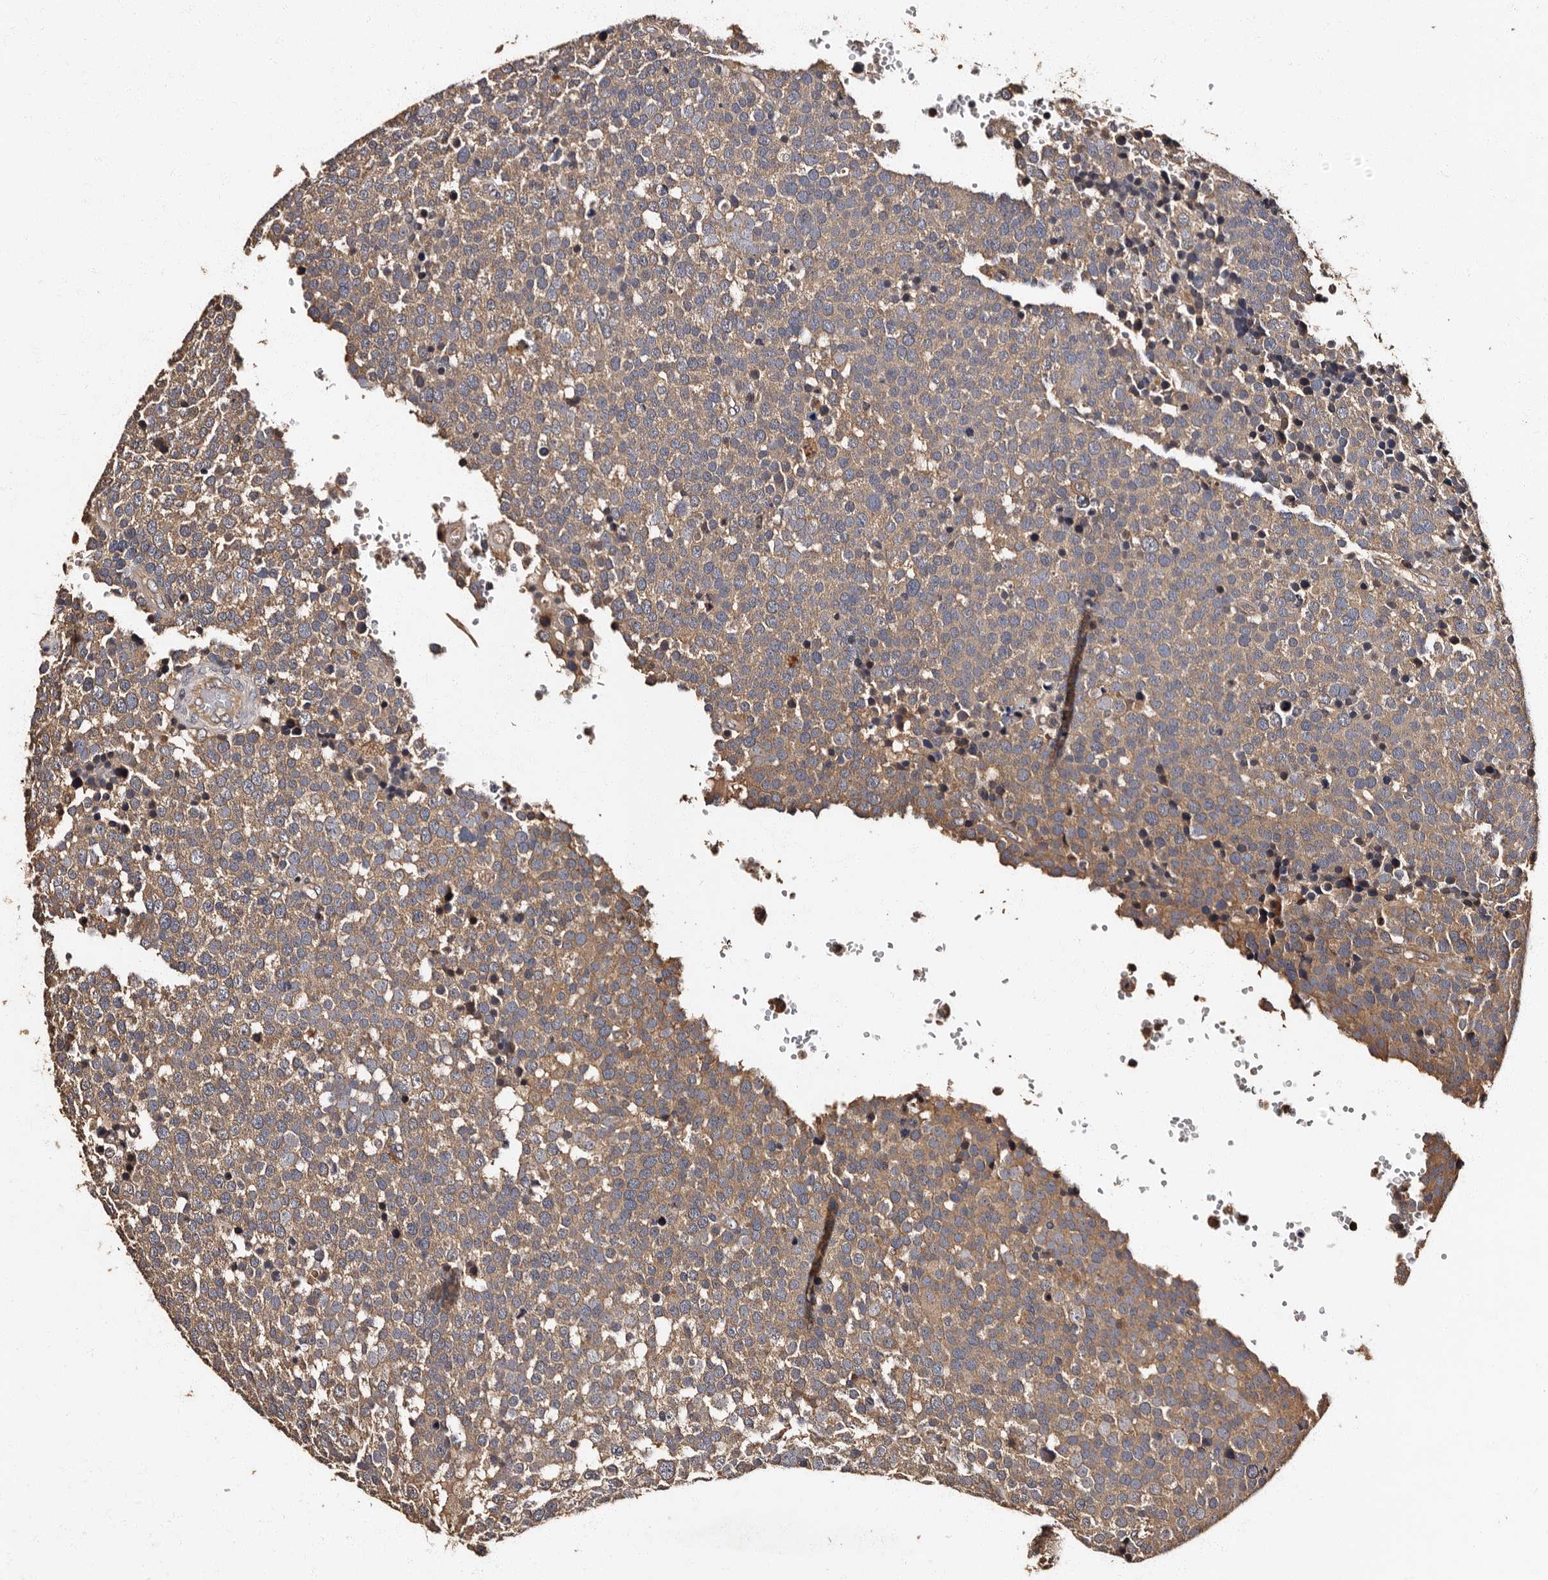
{"staining": {"intensity": "weak", "quantity": ">75%", "location": "cytoplasmic/membranous"}, "tissue": "testis cancer", "cell_type": "Tumor cells", "image_type": "cancer", "snomed": [{"axis": "morphology", "description": "Seminoma, NOS"}, {"axis": "topography", "description": "Testis"}], "caption": "Brown immunohistochemical staining in human testis cancer reveals weak cytoplasmic/membranous expression in approximately >75% of tumor cells.", "gene": "ADCK5", "patient": {"sex": "male", "age": 71}}